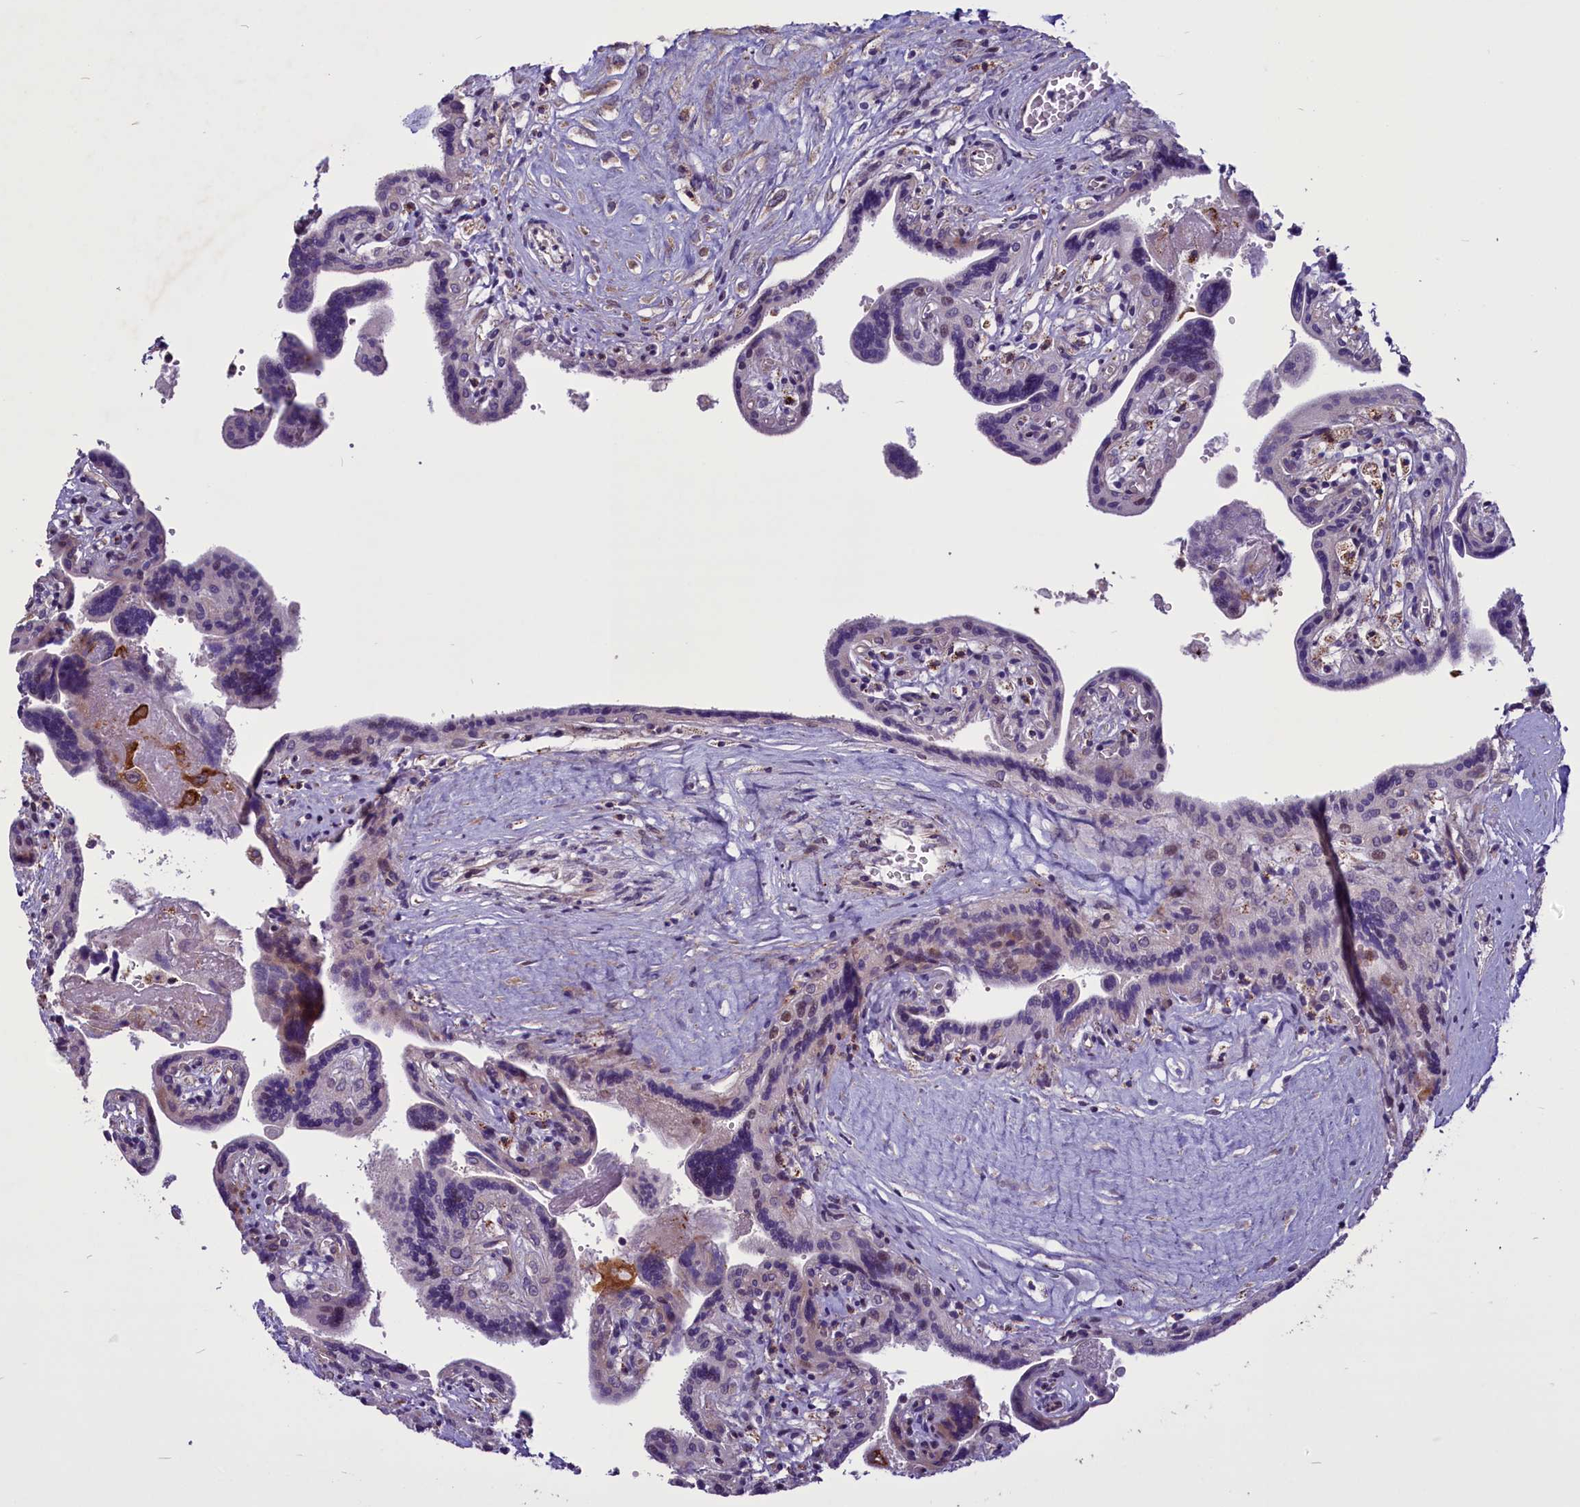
{"staining": {"intensity": "negative", "quantity": "none", "location": "none"}, "tissue": "placenta", "cell_type": "Trophoblastic cells", "image_type": "normal", "snomed": [{"axis": "morphology", "description": "Normal tissue, NOS"}, {"axis": "topography", "description": "Placenta"}], "caption": "Immunohistochemical staining of normal human placenta reveals no significant positivity in trophoblastic cells. (DAB immunohistochemistry (IHC) with hematoxylin counter stain).", "gene": "MIEF2", "patient": {"sex": "female", "age": 37}}